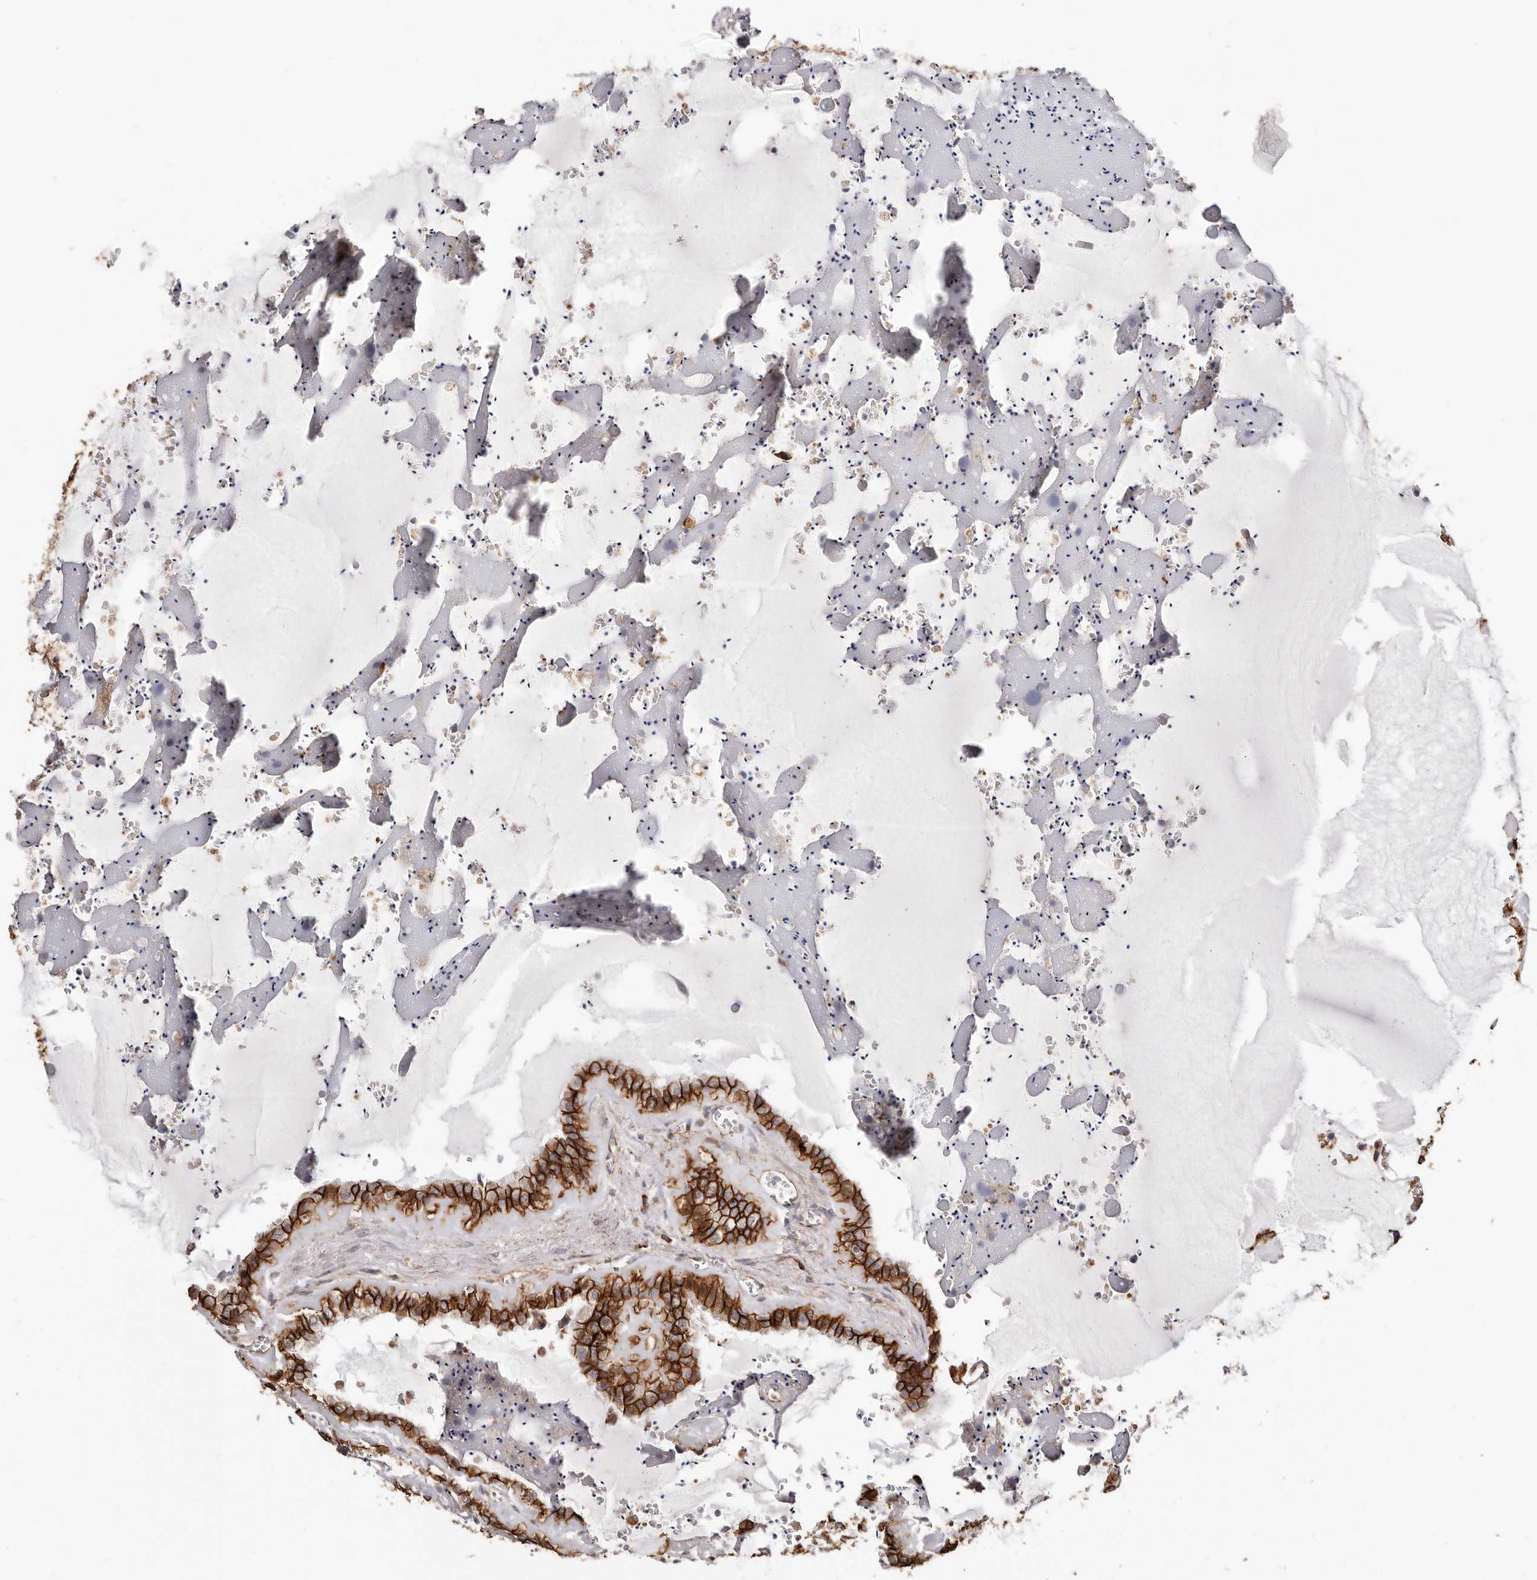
{"staining": {"intensity": "strong", "quantity": ">75%", "location": "cytoplasmic/membranous"}, "tissue": "seminal vesicle", "cell_type": "Glandular cells", "image_type": "normal", "snomed": [{"axis": "morphology", "description": "Normal tissue, NOS"}, {"axis": "topography", "description": "Prostate"}, {"axis": "topography", "description": "Seminal veicle"}], "caption": "Glandular cells display high levels of strong cytoplasmic/membranous expression in about >75% of cells in unremarkable human seminal vesicle.", "gene": "CTNNB1", "patient": {"sex": "male", "age": 59}}